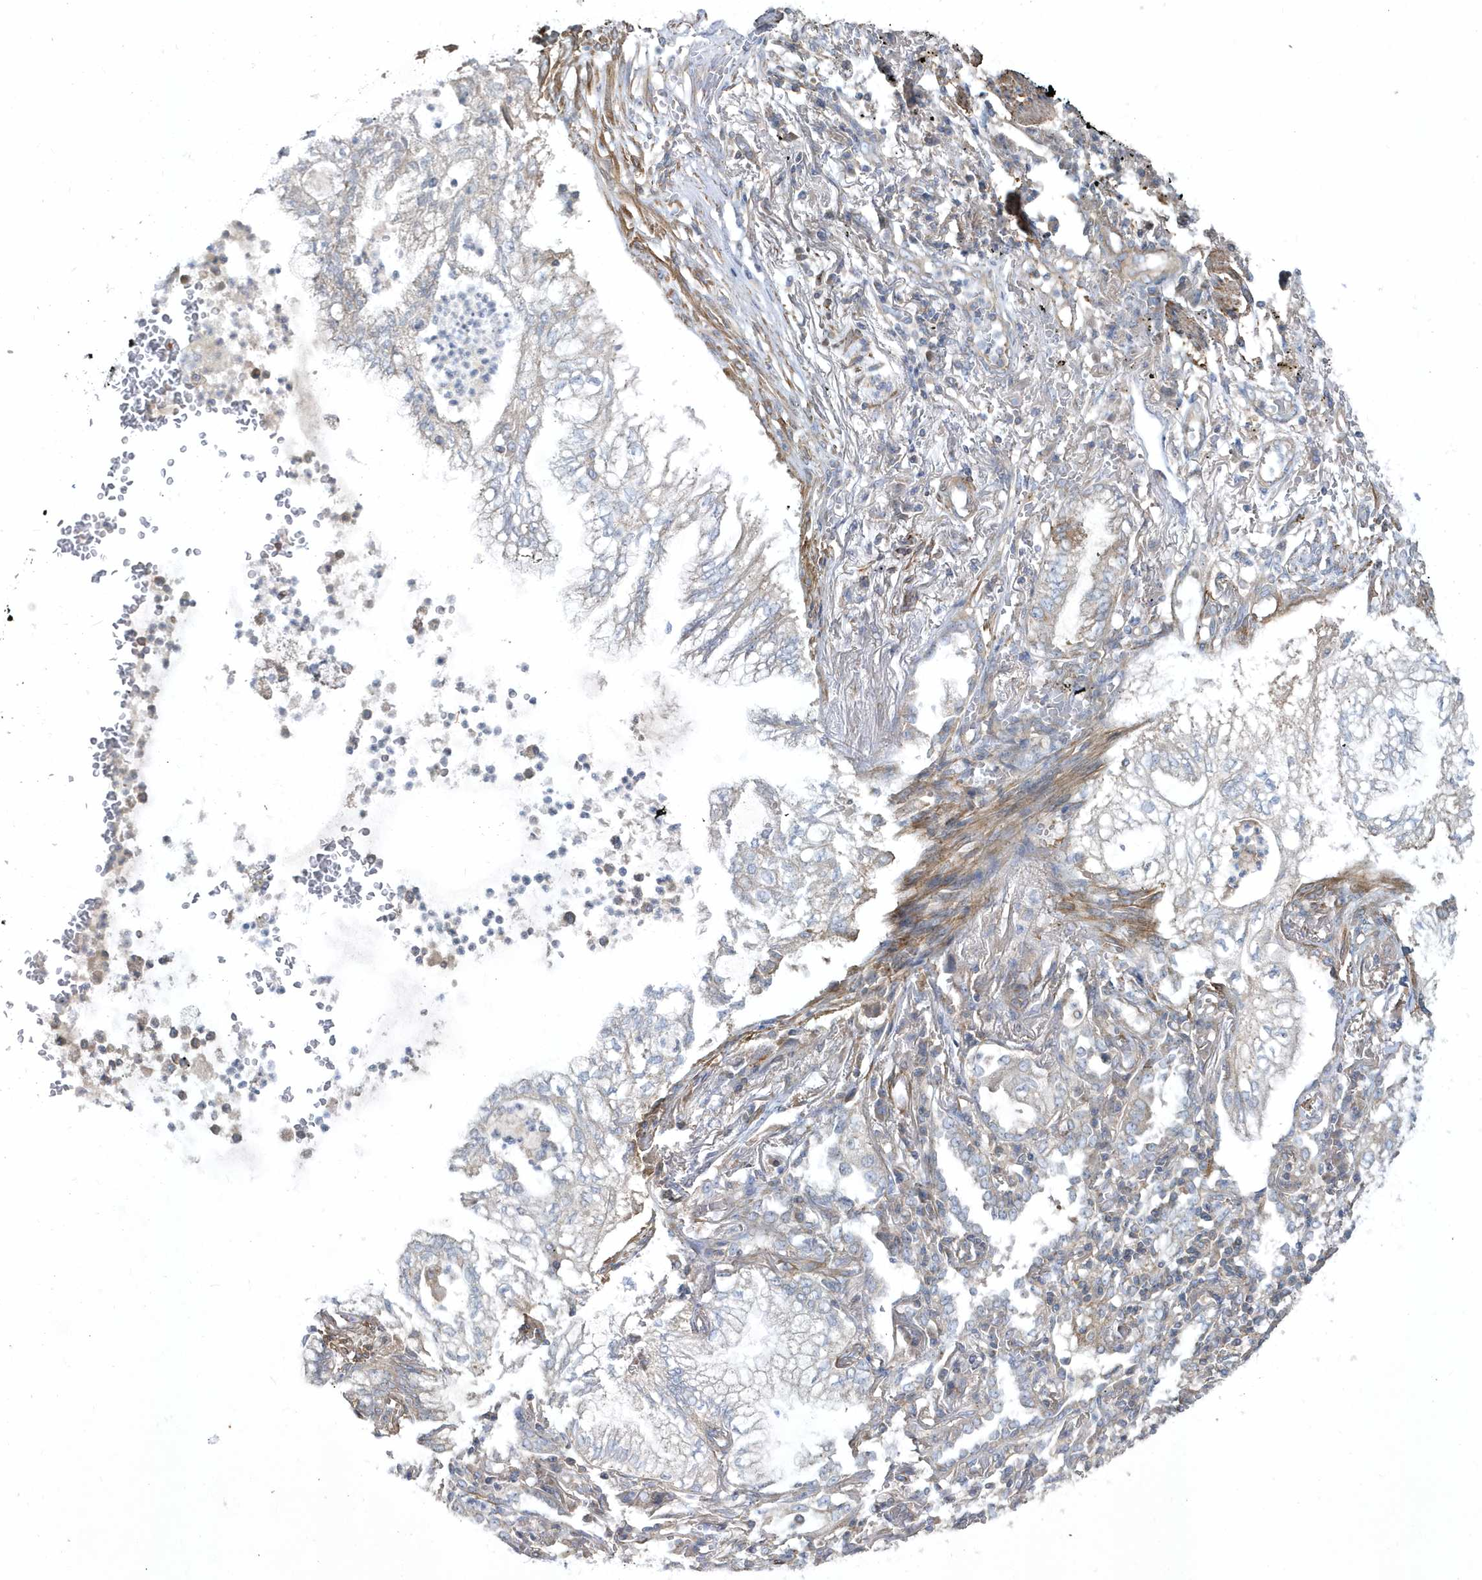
{"staining": {"intensity": "weak", "quantity": "<25%", "location": "cytoplasmic/membranous"}, "tissue": "lung cancer", "cell_type": "Tumor cells", "image_type": "cancer", "snomed": [{"axis": "morphology", "description": "Adenocarcinoma, NOS"}, {"axis": "topography", "description": "Lung"}], "caption": "Histopathology image shows no significant protein expression in tumor cells of lung cancer.", "gene": "LEXM", "patient": {"sex": "female", "age": 70}}